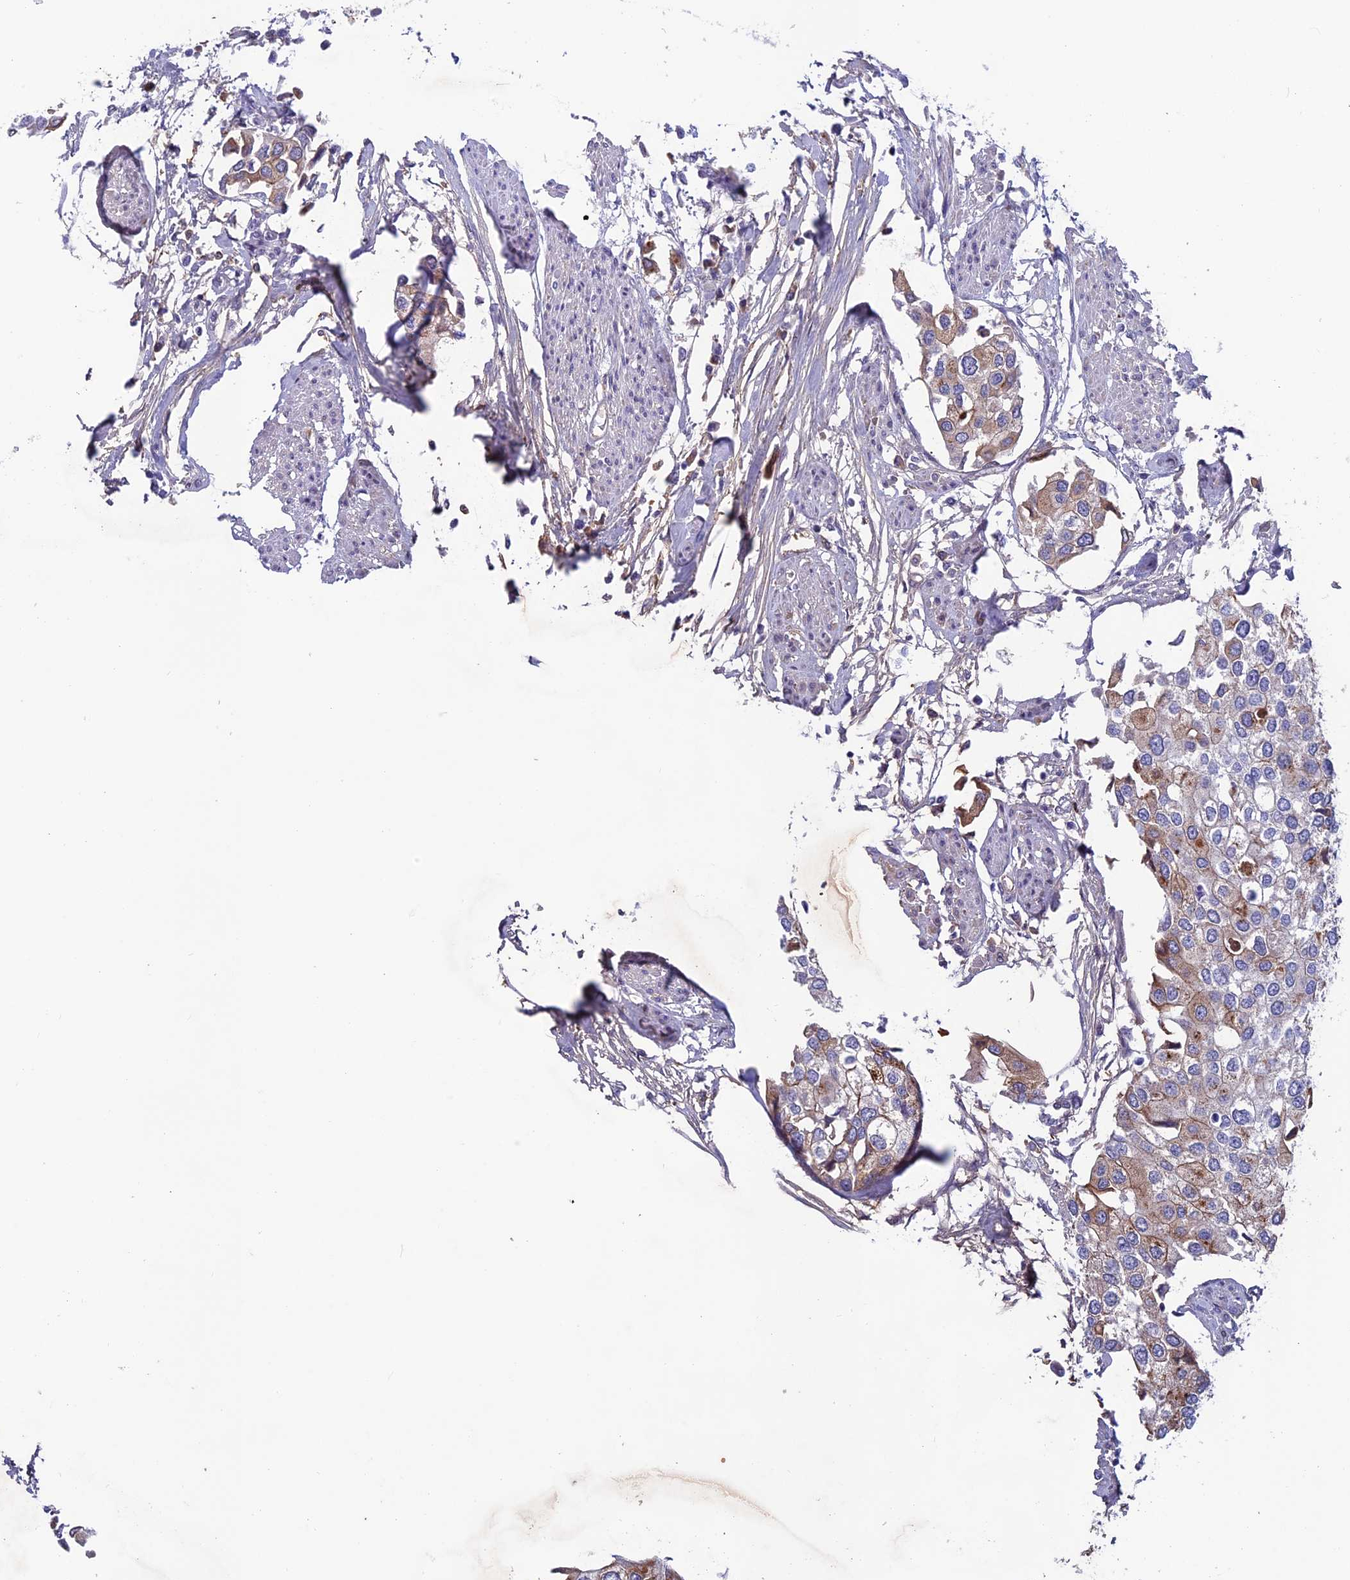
{"staining": {"intensity": "moderate", "quantity": "25%-75%", "location": "cytoplasmic/membranous"}, "tissue": "urothelial cancer", "cell_type": "Tumor cells", "image_type": "cancer", "snomed": [{"axis": "morphology", "description": "Urothelial carcinoma, High grade"}, {"axis": "topography", "description": "Urinary bladder"}], "caption": "Tumor cells show medium levels of moderate cytoplasmic/membranous staining in approximately 25%-75% of cells in urothelial cancer.", "gene": "FKBPL", "patient": {"sex": "male", "age": 64}}